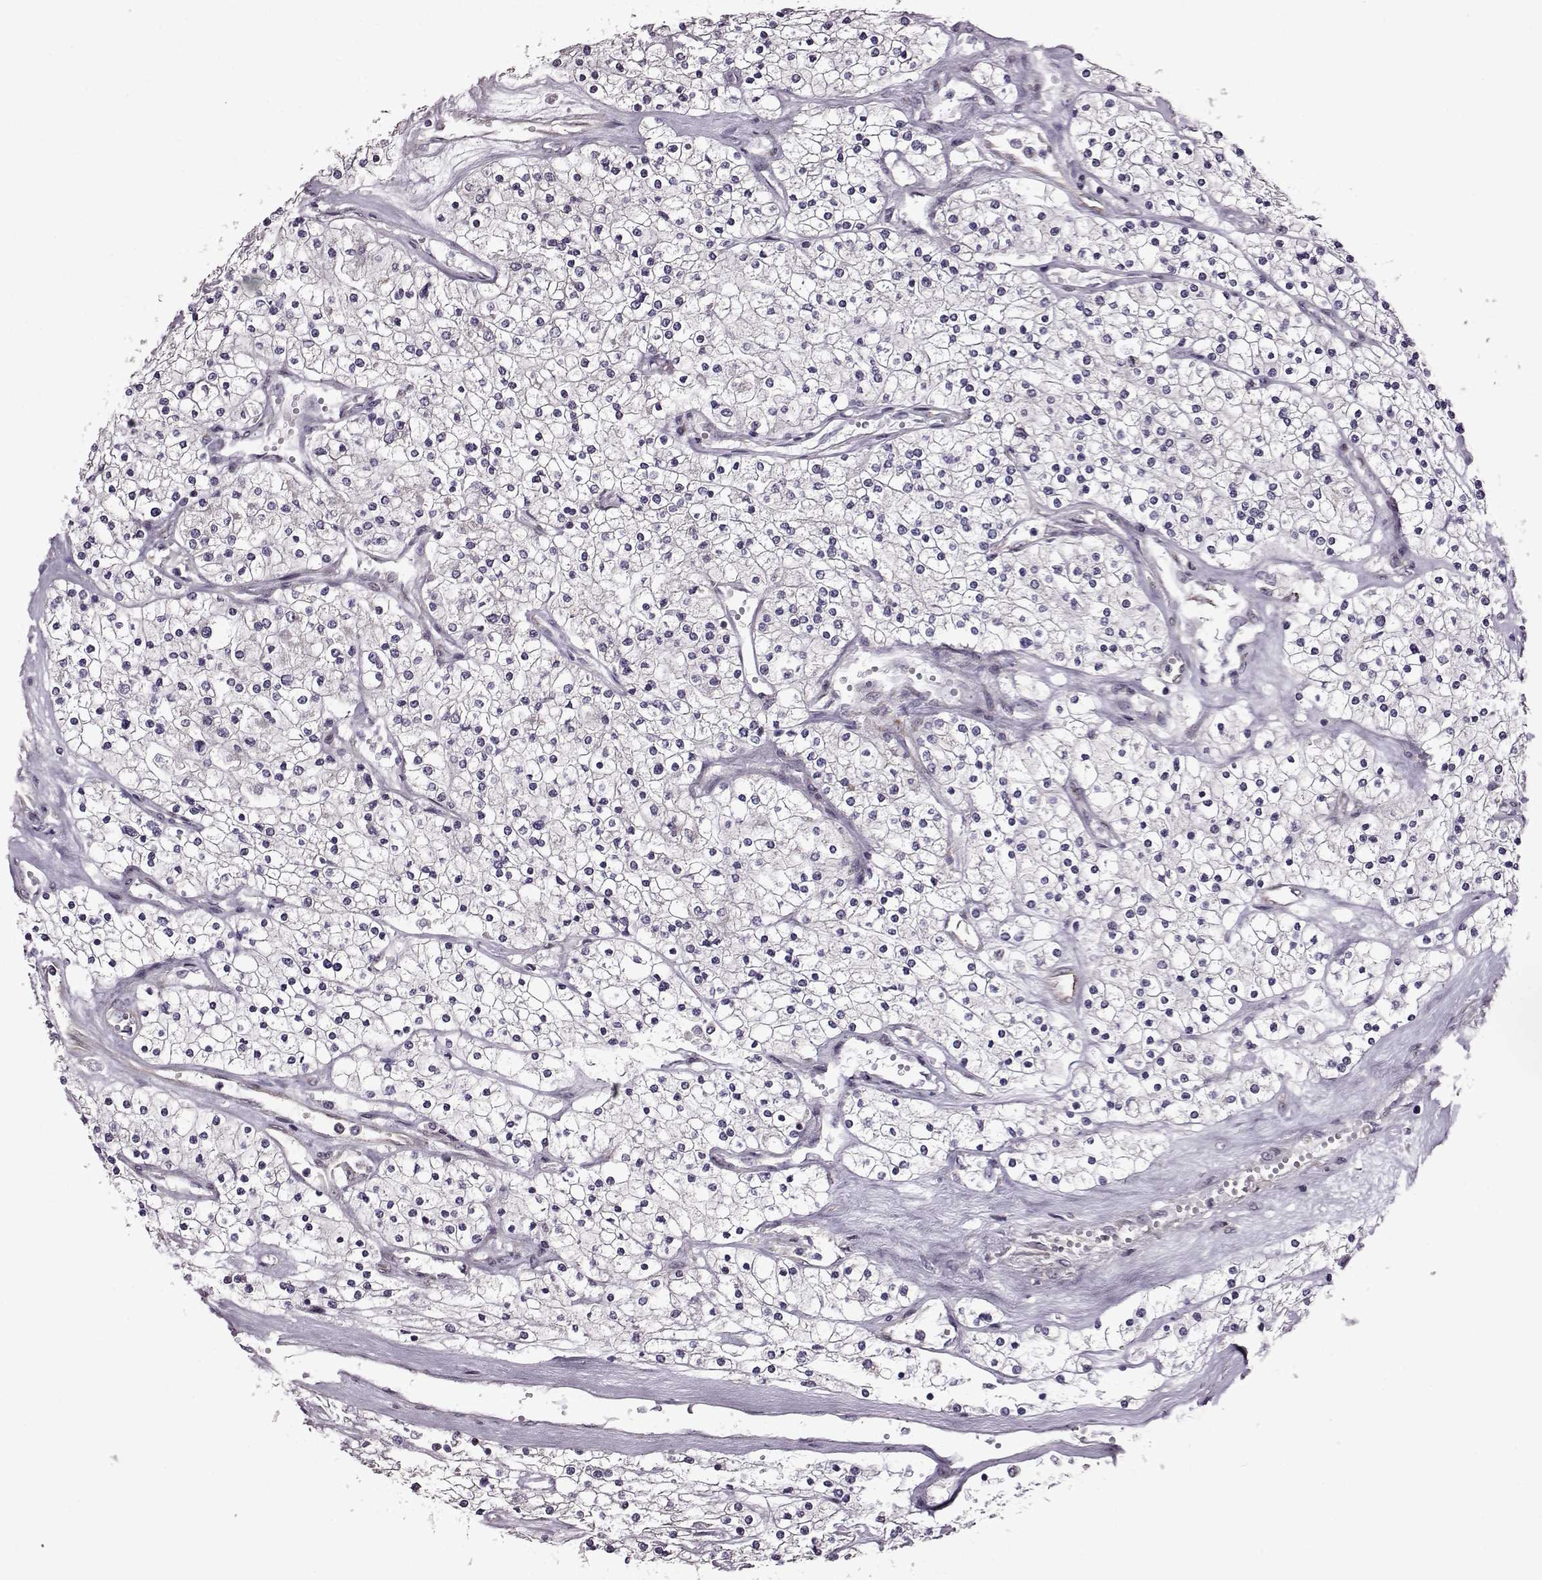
{"staining": {"intensity": "negative", "quantity": "none", "location": "none"}, "tissue": "renal cancer", "cell_type": "Tumor cells", "image_type": "cancer", "snomed": [{"axis": "morphology", "description": "Adenocarcinoma, NOS"}, {"axis": "topography", "description": "Kidney"}], "caption": "High power microscopy image of an immunohistochemistry image of renal cancer, revealing no significant staining in tumor cells.", "gene": "URI1", "patient": {"sex": "male", "age": 80}}